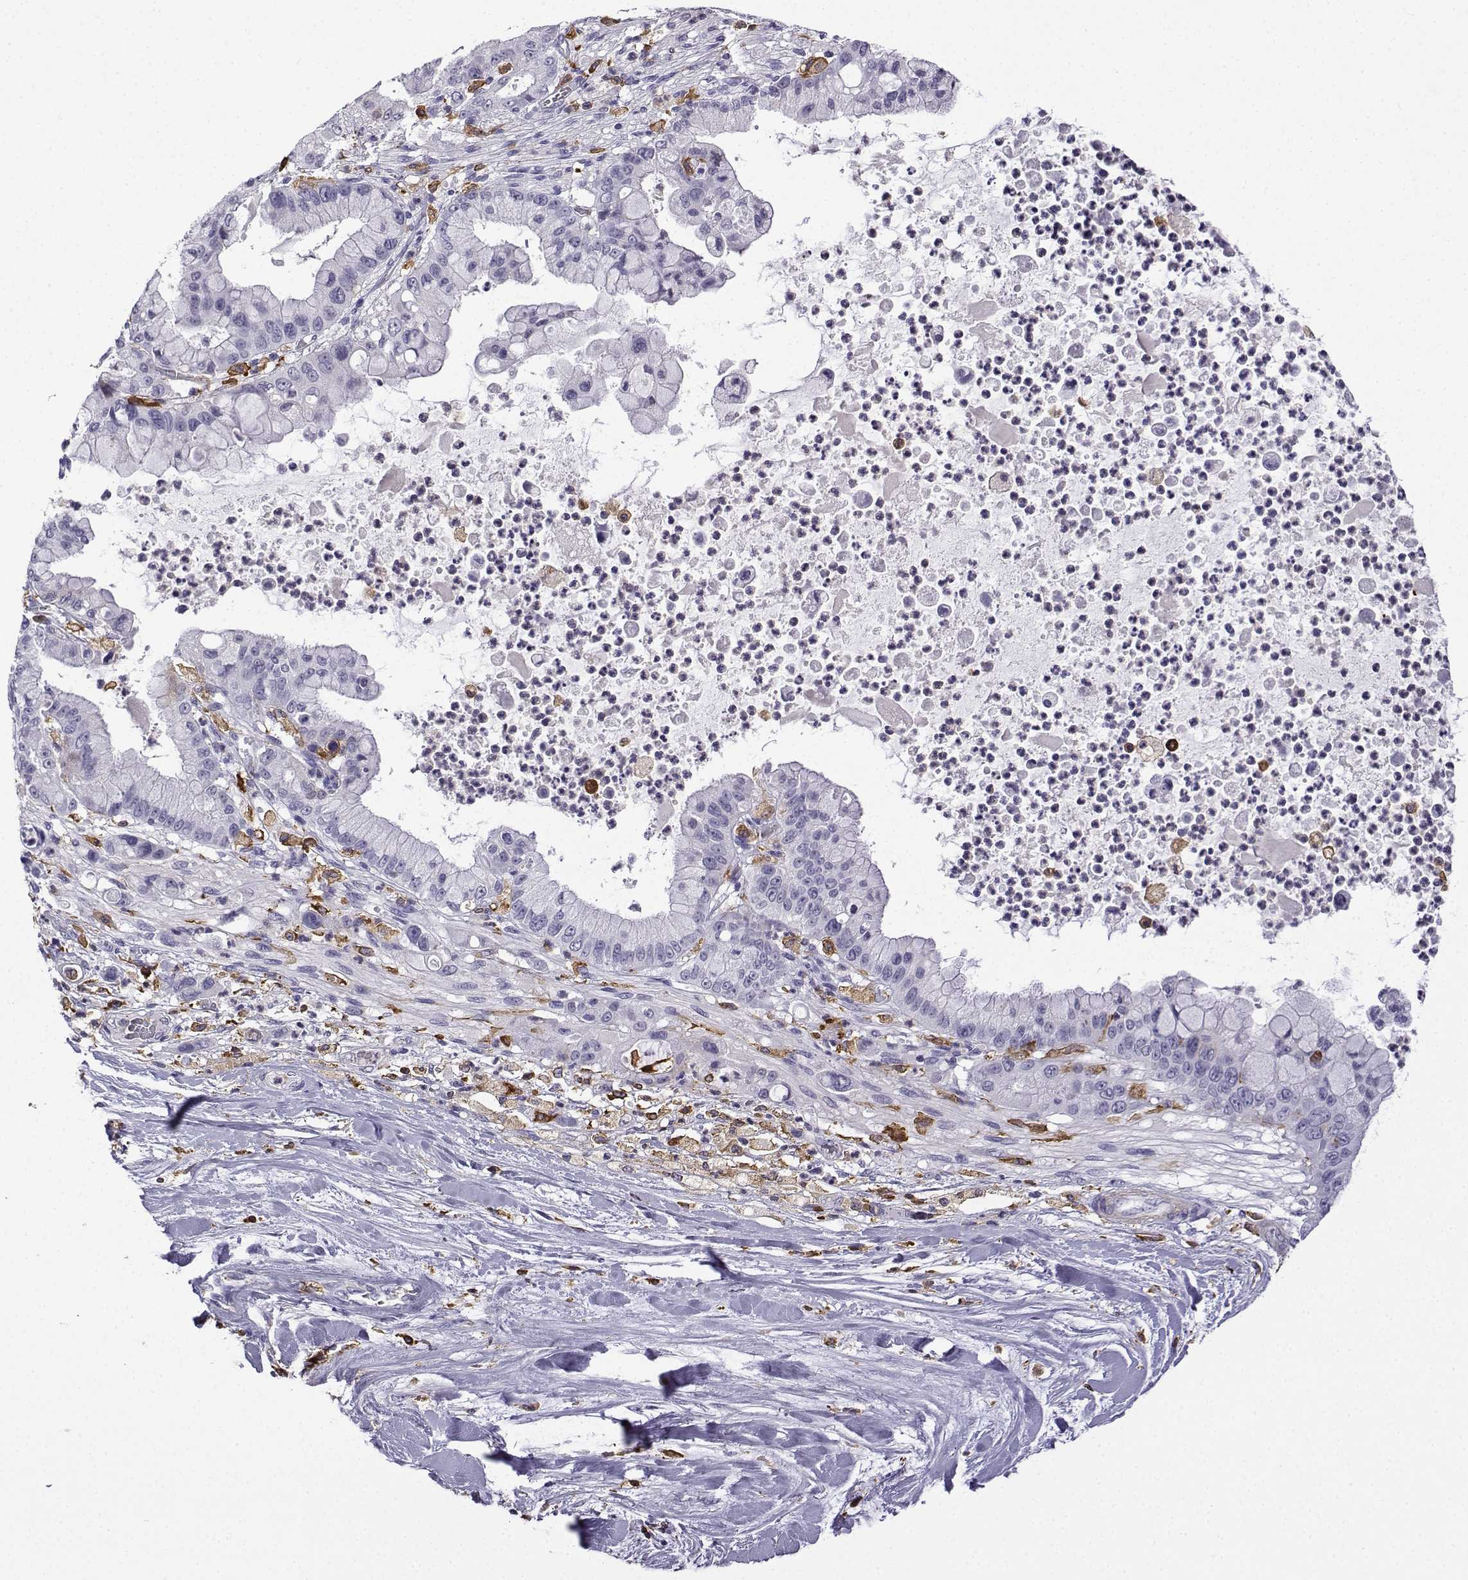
{"staining": {"intensity": "negative", "quantity": "none", "location": "none"}, "tissue": "liver cancer", "cell_type": "Tumor cells", "image_type": "cancer", "snomed": [{"axis": "morphology", "description": "Cholangiocarcinoma"}, {"axis": "topography", "description": "Liver"}], "caption": "The histopathology image reveals no significant staining in tumor cells of cholangiocarcinoma (liver). (DAB immunohistochemistry (IHC), high magnification).", "gene": "DOCK10", "patient": {"sex": "female", "age": 54}}